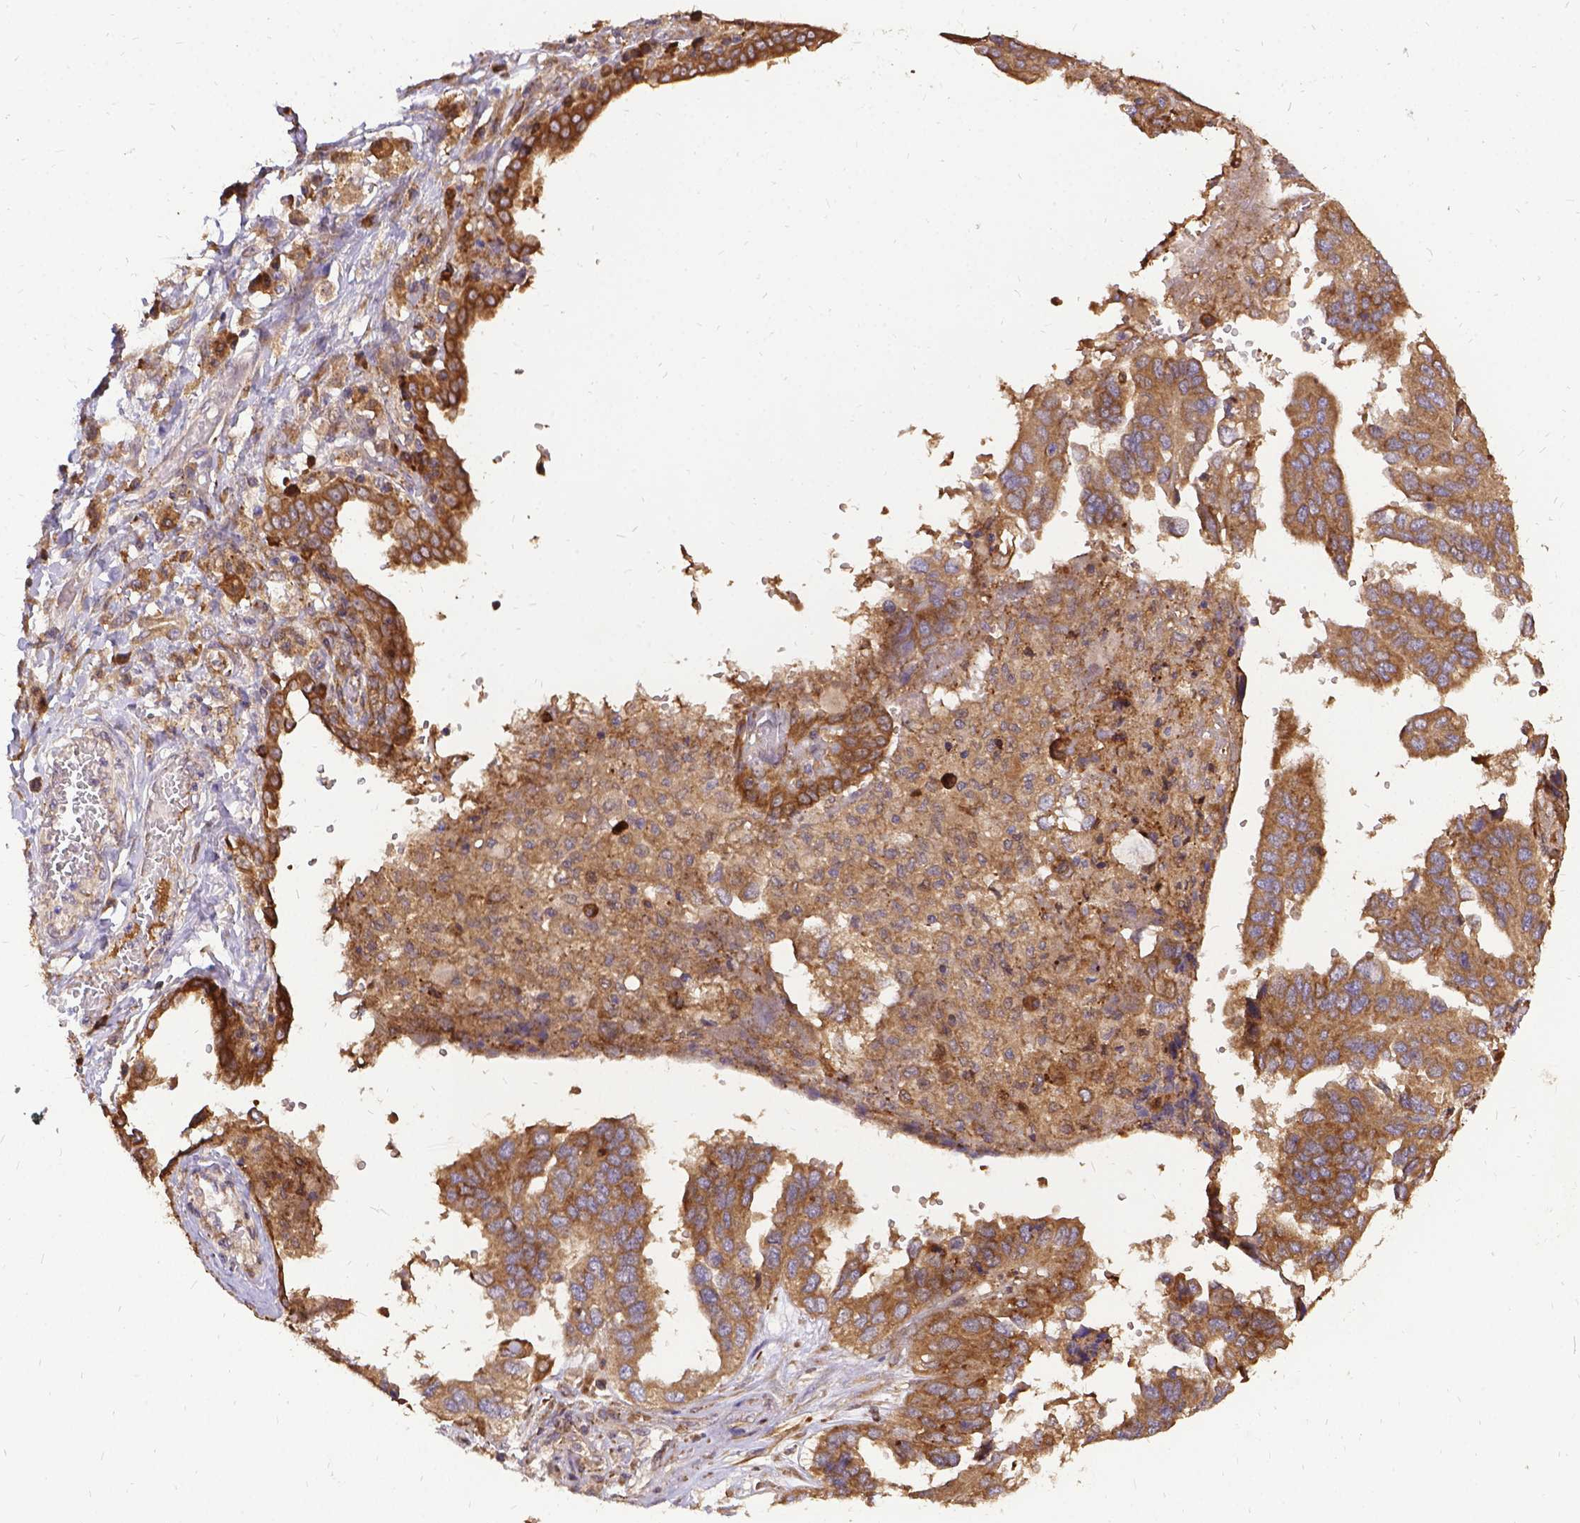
{"staining": {"intensity": "weak", "quantity": ">75%", "location": "cytoplasmic/membranous"}, "tissue": "ovarian cancer", "cell_type": "Tumor cells", "image_type": "cancer", "snomed": [{"axis": "morphology", "description": "Cystadenocarcinoma, serous, NOS"}, {"axis": "topography", "description": "Ovary"}], "caption": "About >75% of tumor cells in ovarian cancer reveal weak cytoplasmic/membranous protein staining as visualized by brown immunohistochemical staining.", "gene": "DENND6A", "patient": {"sex": "female", "age": 79}}